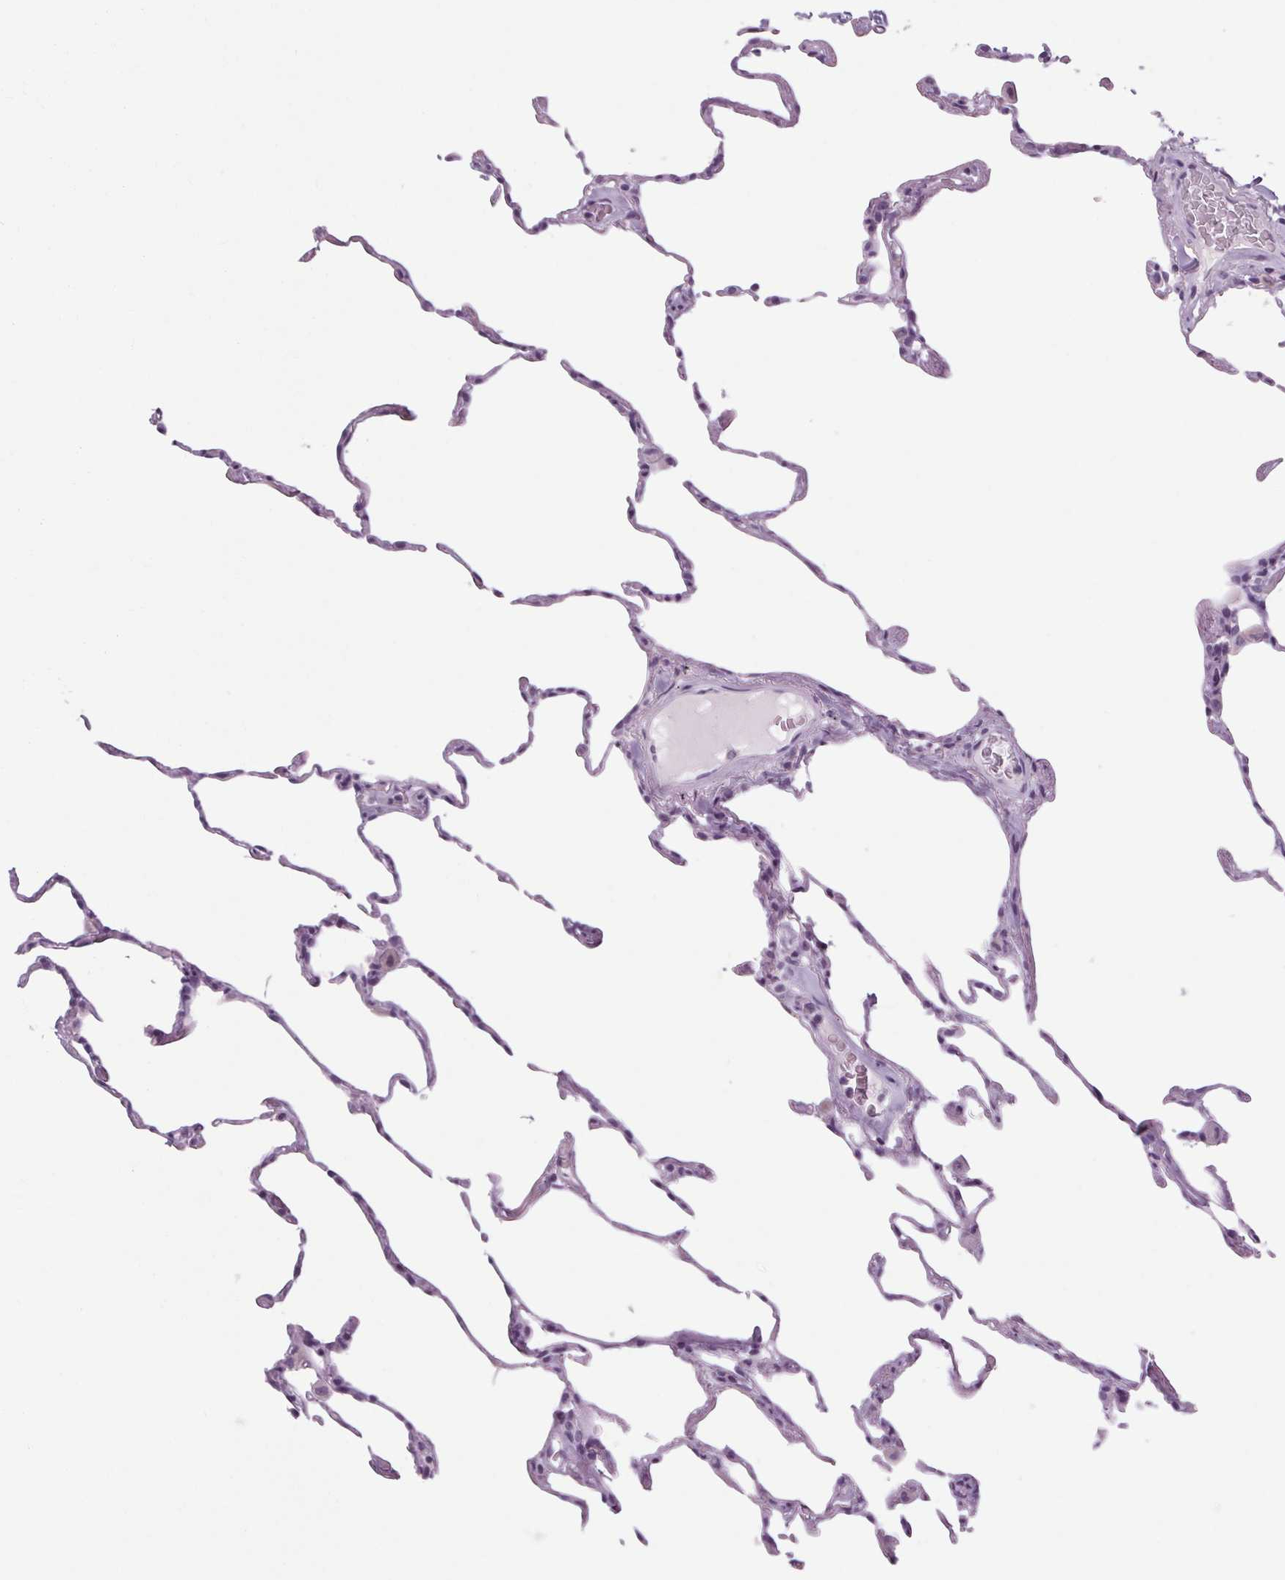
{"staining": {"intensity": "negative", "quantity": "none", "location": "none"}, "tissue": "lung", "cell_type": "Alveolar cells", "image_type": "normal", "snomed": [{"axis": "morphology", "description": "Normal tissue, NOS"}, {"axis": "topography", "description": "Lung"}], "caption": "IHC image of normal lung: lung stained with DAB (3,3'-diaminobenzidine) reveals no significant protein positivity in alveolar cells.", "gene": "POMC", "patient": {"sex": "female", "age": 57}}